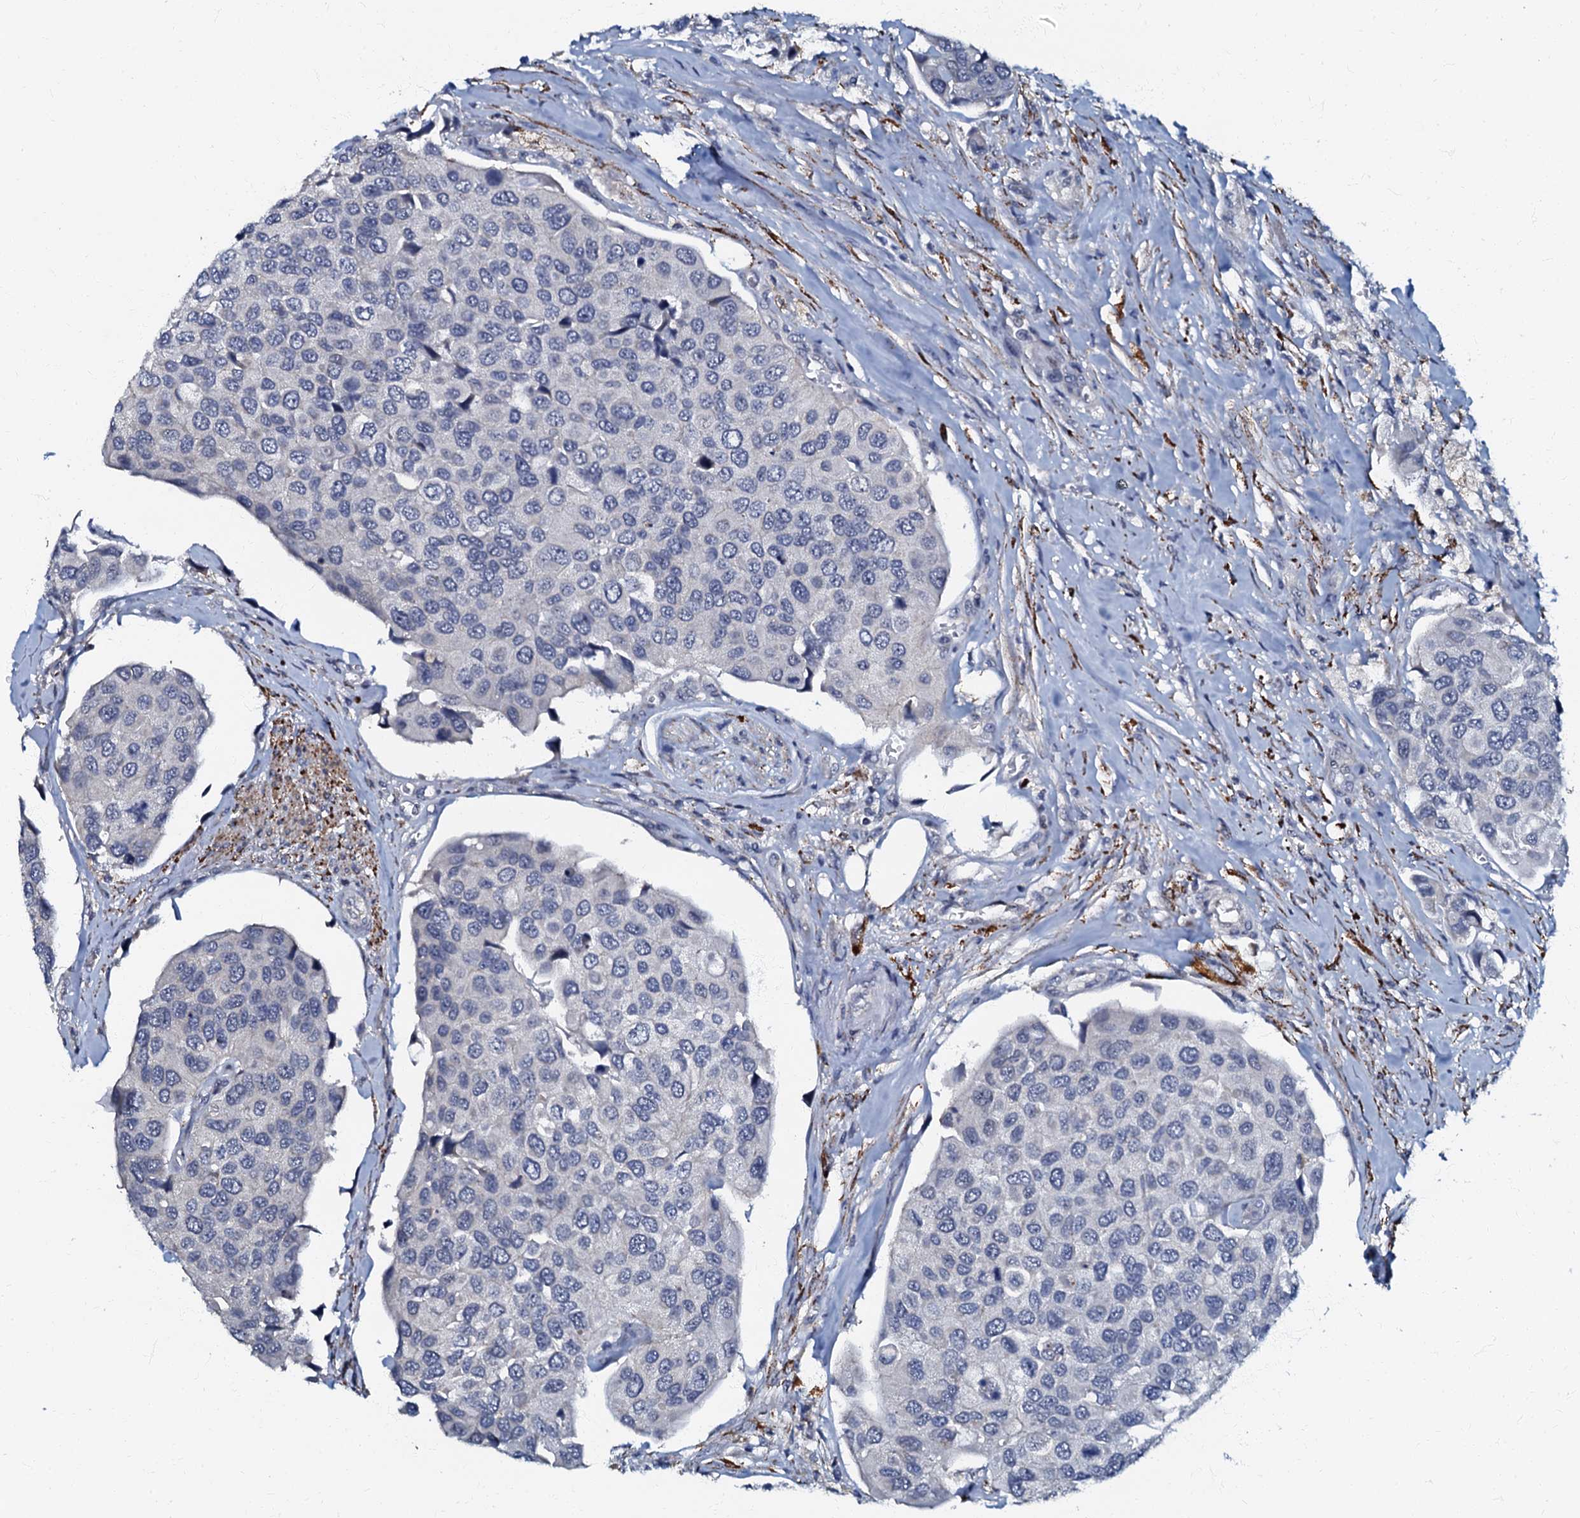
{"staining": {"intensity": "negative", "quantity": "none", "location": "none"}, "tissue": "urothelial cancer", "cell_type": "Tumor cells", "image_type": "cancer", "snomed": [{"axis": "morphology", "description": "Urothelial carcinoma, High grade"}, {"axis": "topography", "description": "Urinary bladder"}], "caption": "IHC photomicrograph of neoplastic tissue: human urothelial carcinoma (high-grade) stained with DAB exhibits no significant protein staining in tumor cells.", "gene": "OLAH", "patient": {"sex": "male", "age": 74}}